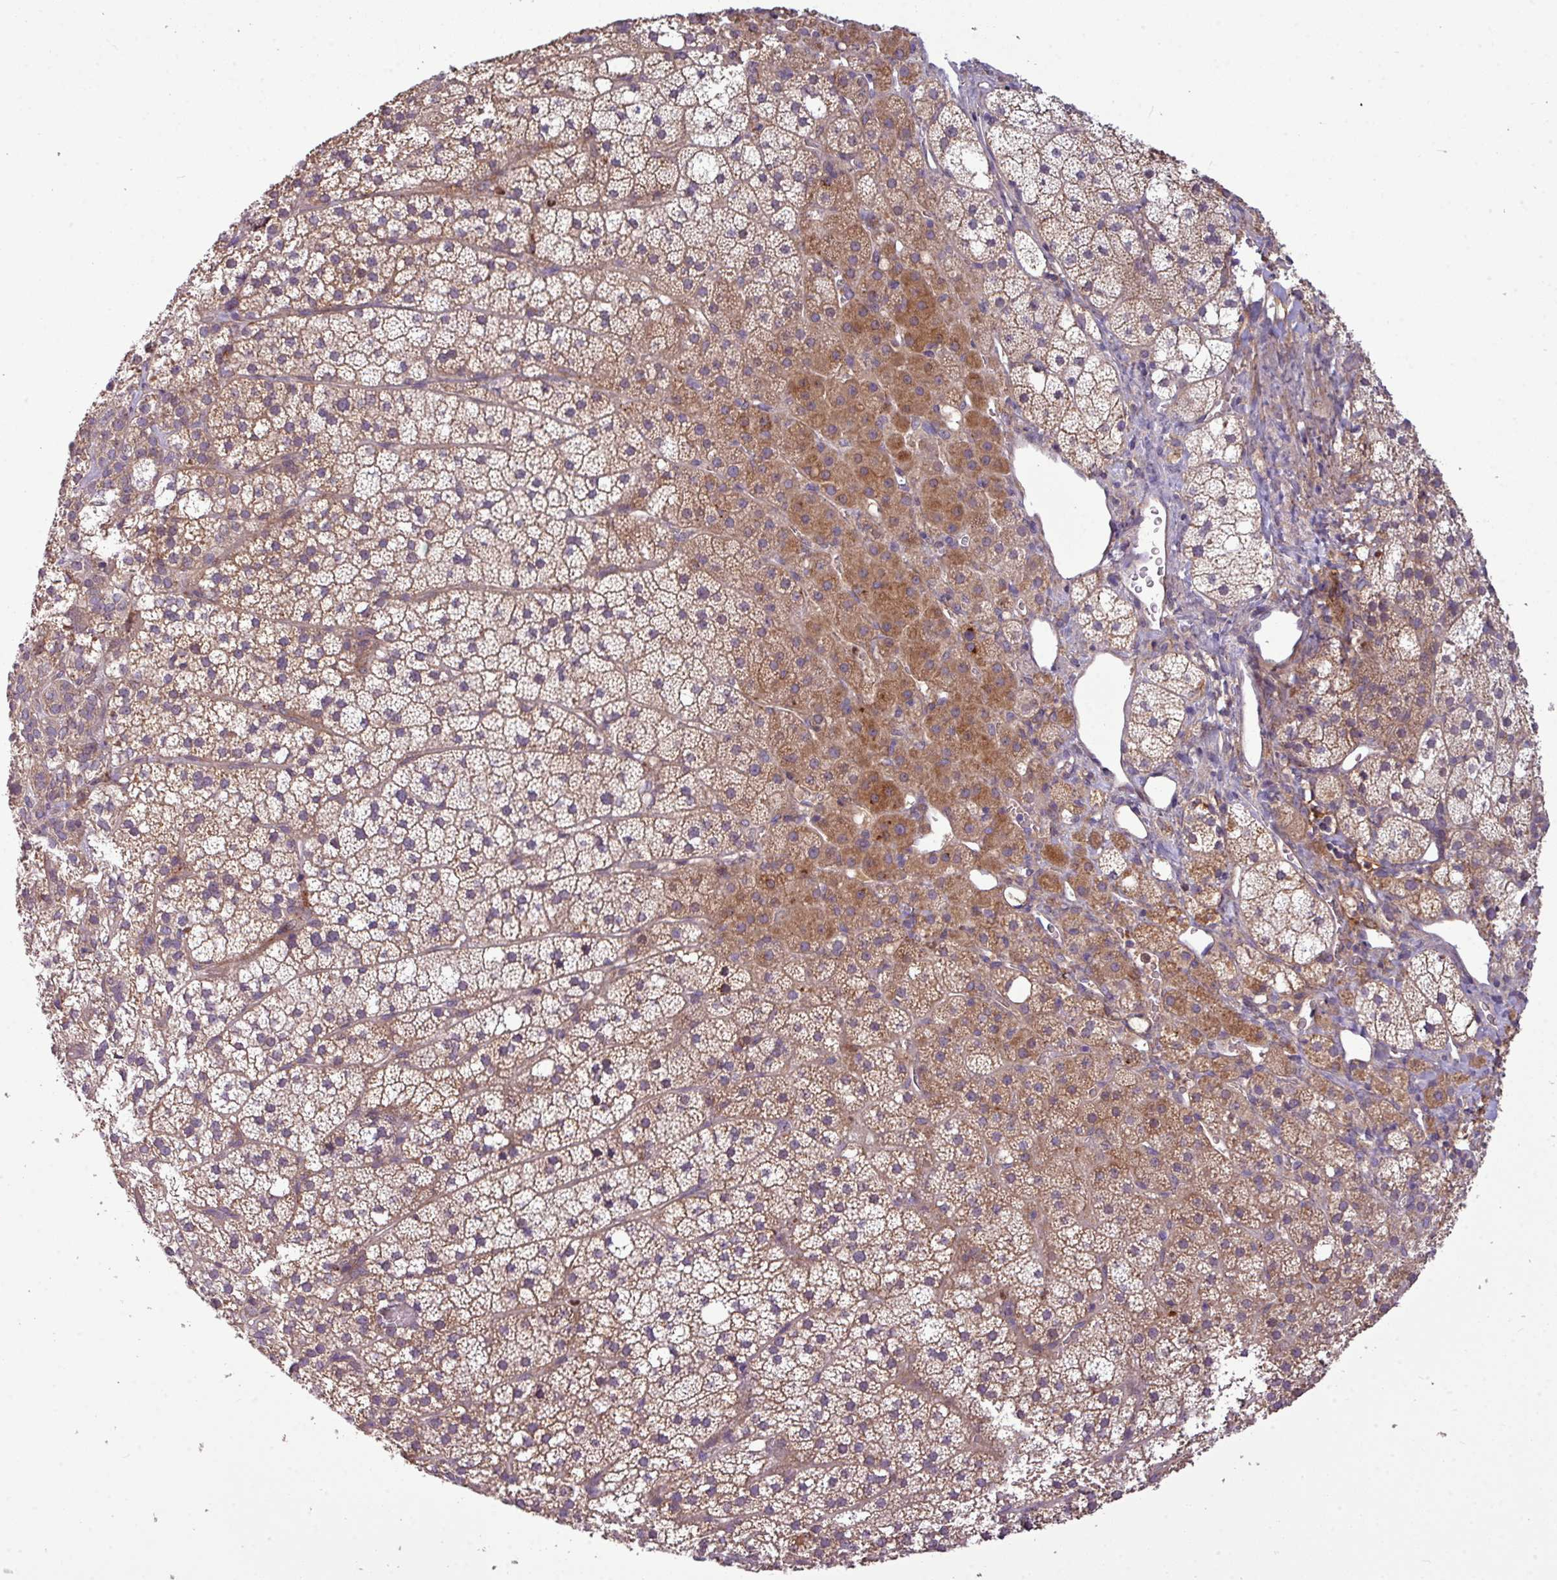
{"staining": {"intensity": "moderate", "quantity": ">75%", "location": "cytoplasmic/membranous"}, "tissue": "adrenal gland", "cell_type": "Glandular cells", "image_type": "normal", "snomed": [{"axis": "morphology", "description": "Normal tissue, NOS"}, {"axis": "topography", "description": "Adrenal gland"}], "caption": "Immunohistochemical staining of benign human adrenal gland demonstrates moderate cytoplasmic/membranous protein expression in about >75% of glandular cells.", "gene": "PAPLN", "patient": {"sex": "male", "age": 53}}